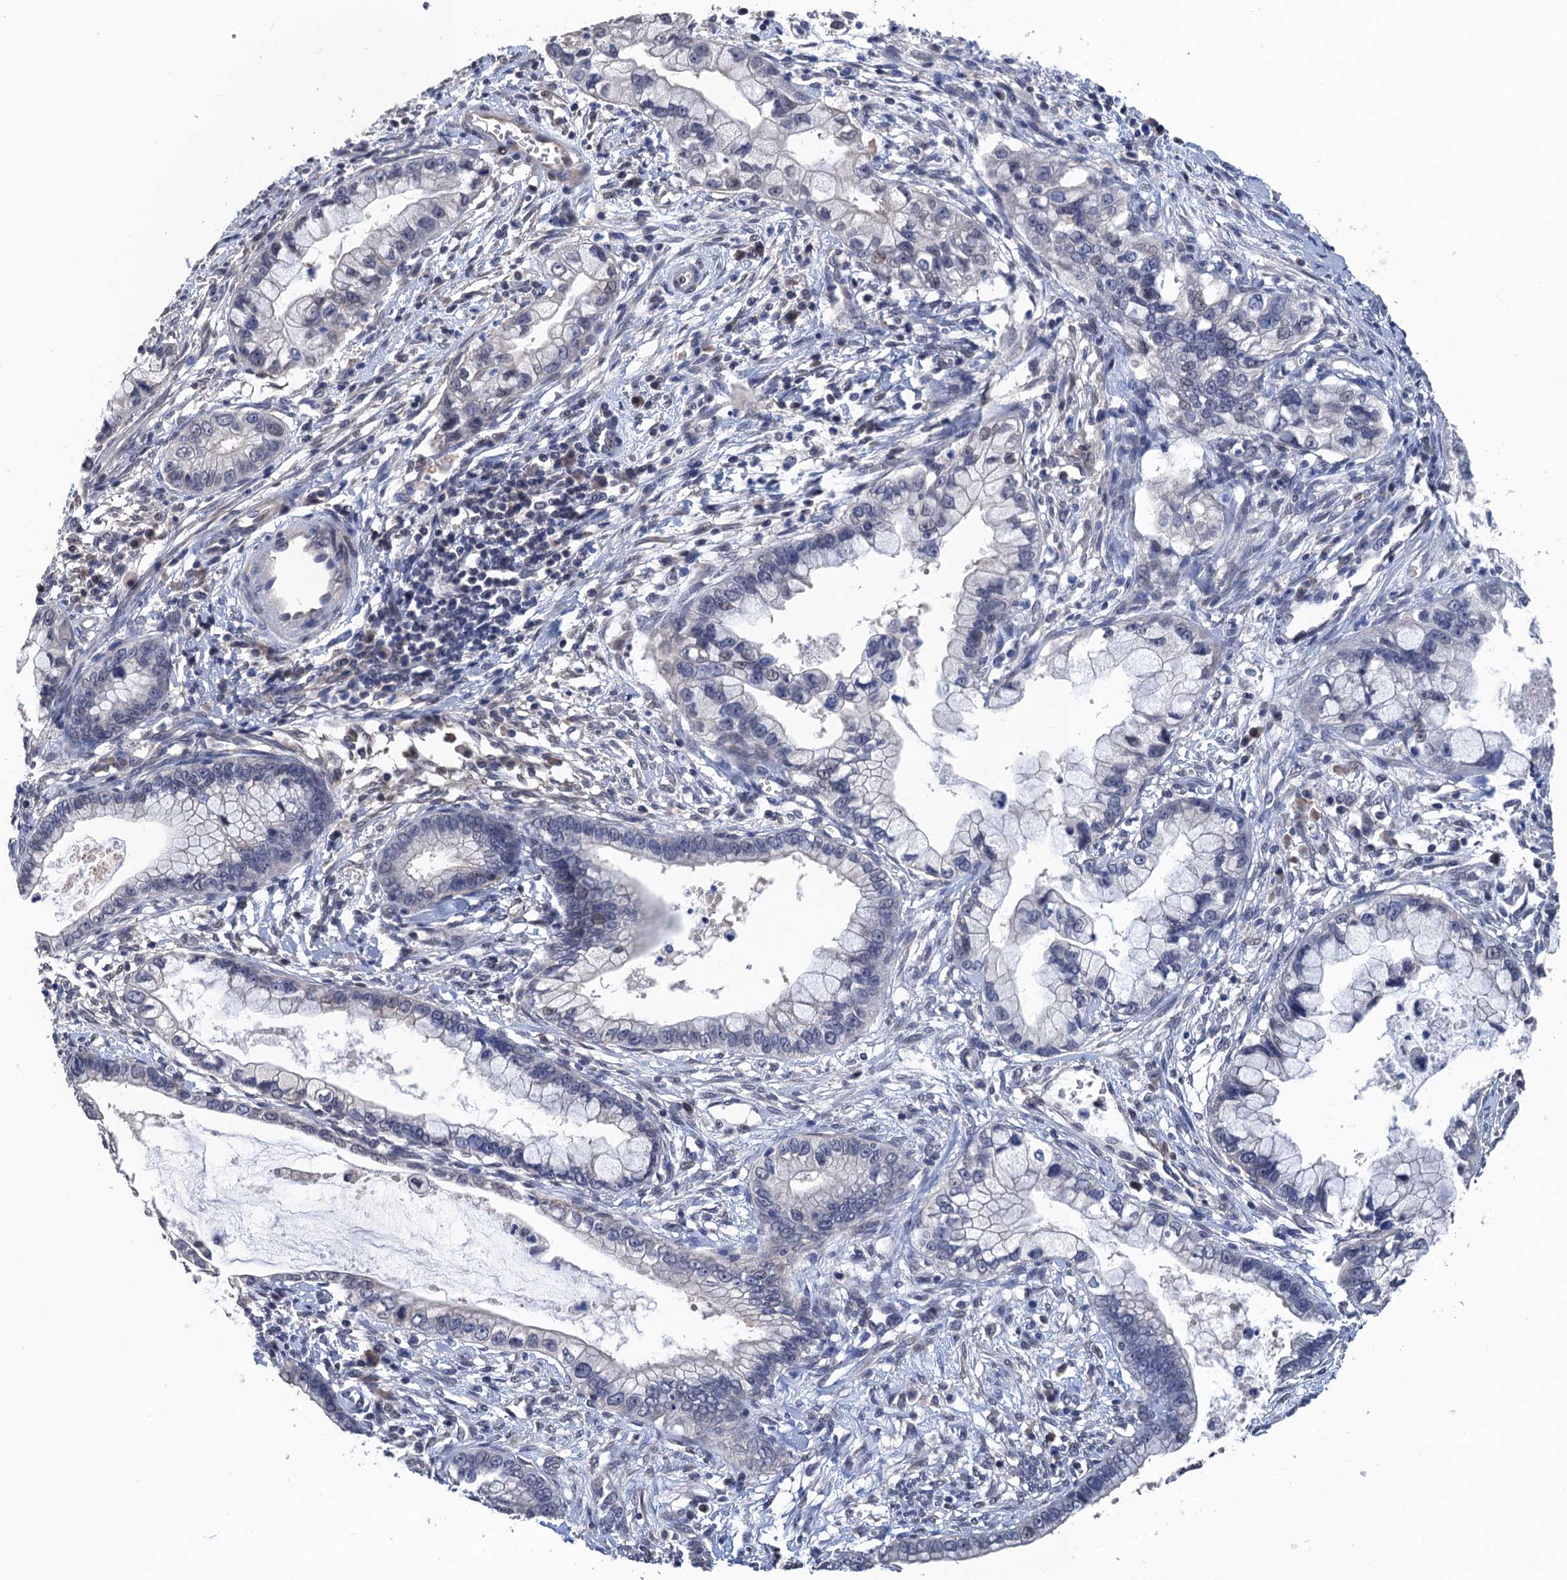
{"staining": {"intensity": "negative", "quantity": "none", "location": "none"}, "tissue": "cervical cancer", "cell_type": "Tumor cells", "image_type": "cancer", "snomed": [{"axis": "morphology", "description": "Adenocarcinoma, NOS"}, {"axis": "topography", "description": "Cervix"}], "caption": "Histopathology image shows no protein expression in tumor cells of cervical cancer (adenocarcinoma) tissue.", "gene": "ART5", "patient": {"sex": "female", "age": 44}}